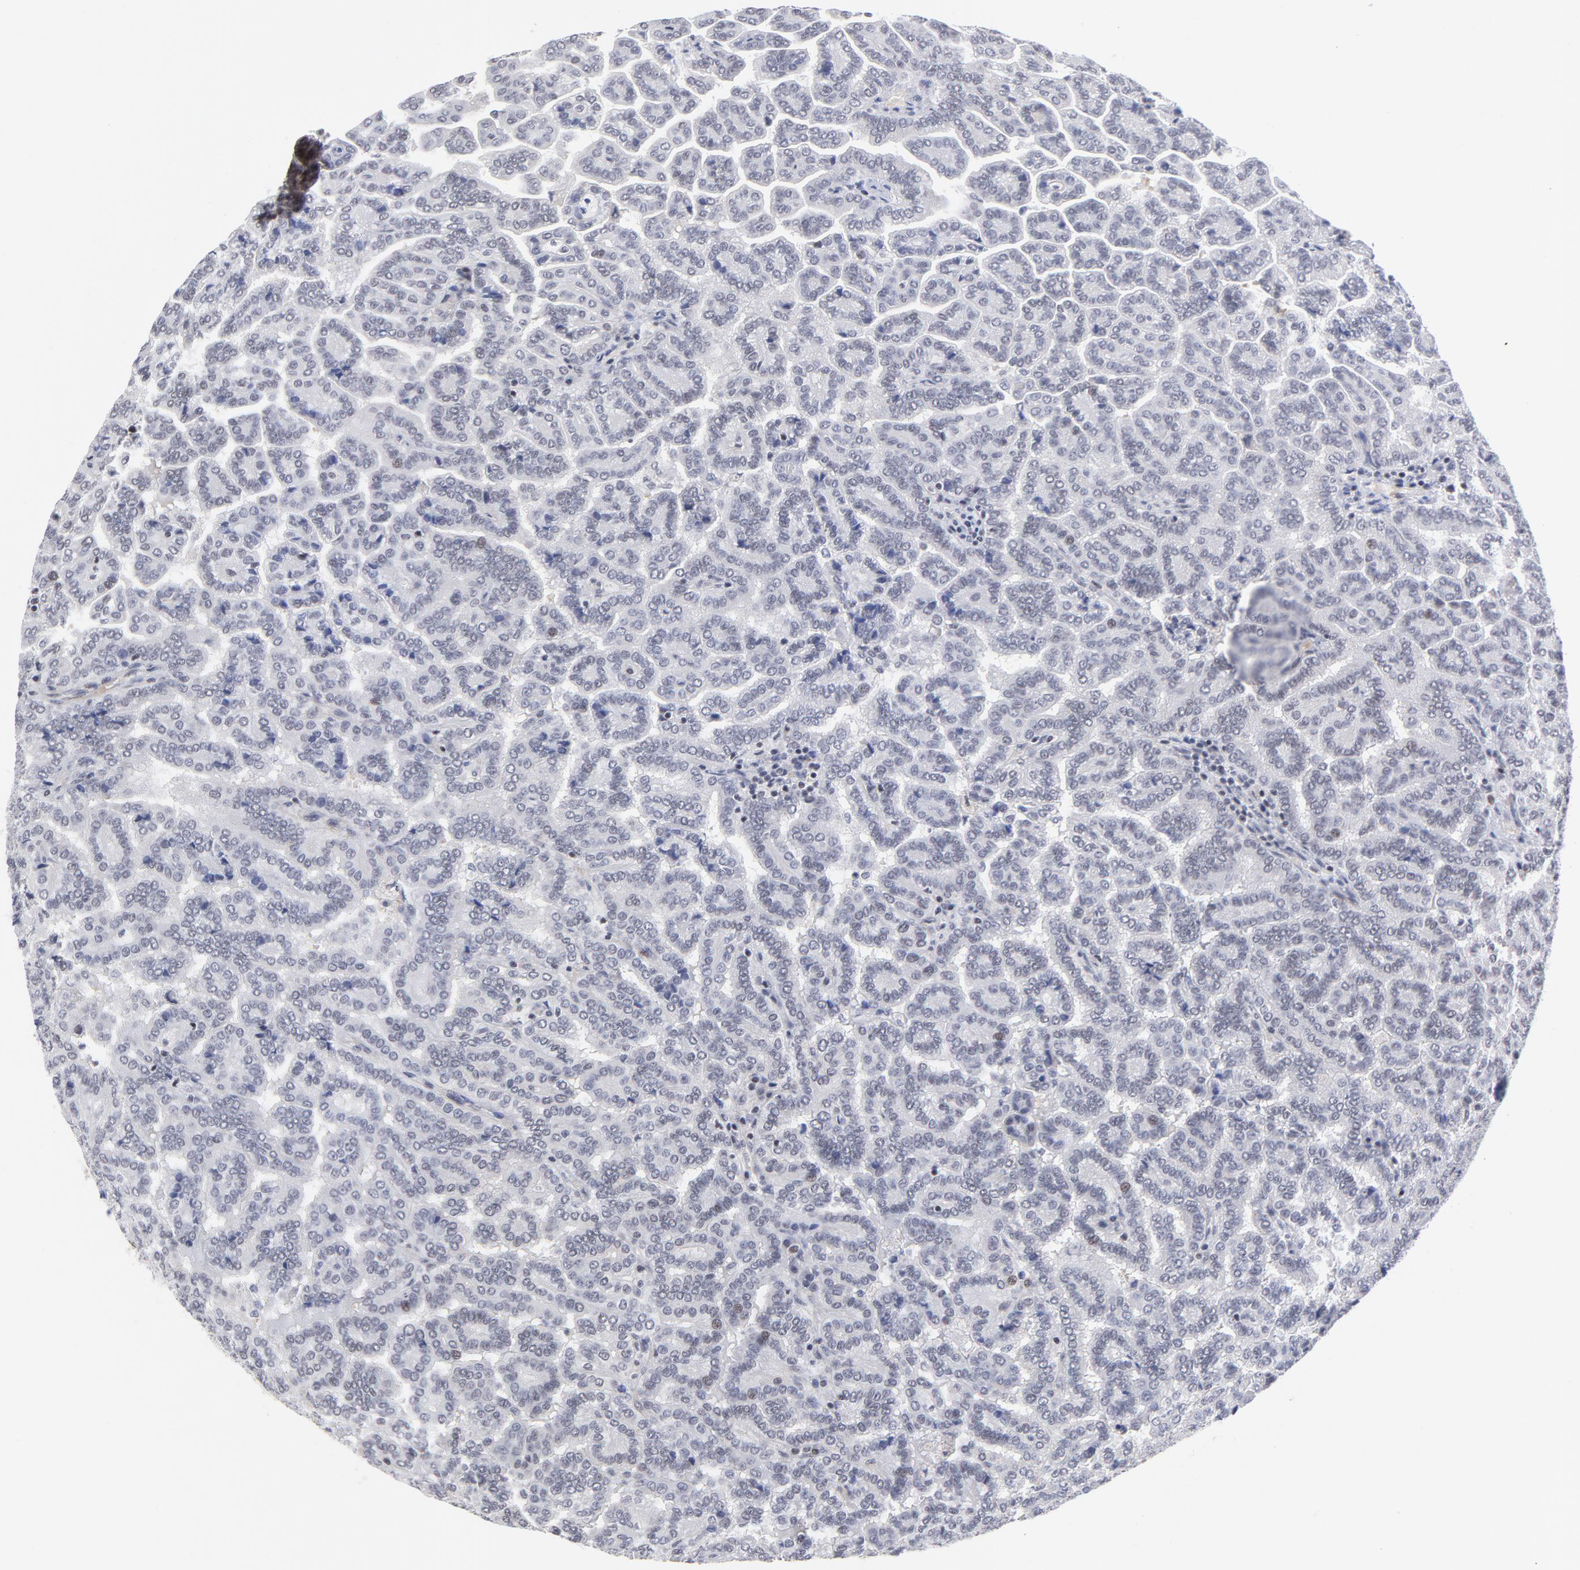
{"staining": {"intensity": "moderate", "quantity": "<25%", "location": "nuclear"}, "tissue": "renal cancer", "cell_type": "Tumor cells", "image_type": "cancer", "snomed": [{"axis": "morphology", "description": "Adenocarcinoma, NOS"}, {"axis": "topography", "description": "Kidney"}], "caption": "DAB (3,3'-diaminobenzidine) immunohistochemical staining of human renal adenocarcinoma demonstrates moderate nuclear protein staining in about <25% of tumor cells. (brown staining indicates protein expression, while blue staining denotes nuclei).", "gene": "CTCF", "patient": {"sex": "male", "age": 61}}